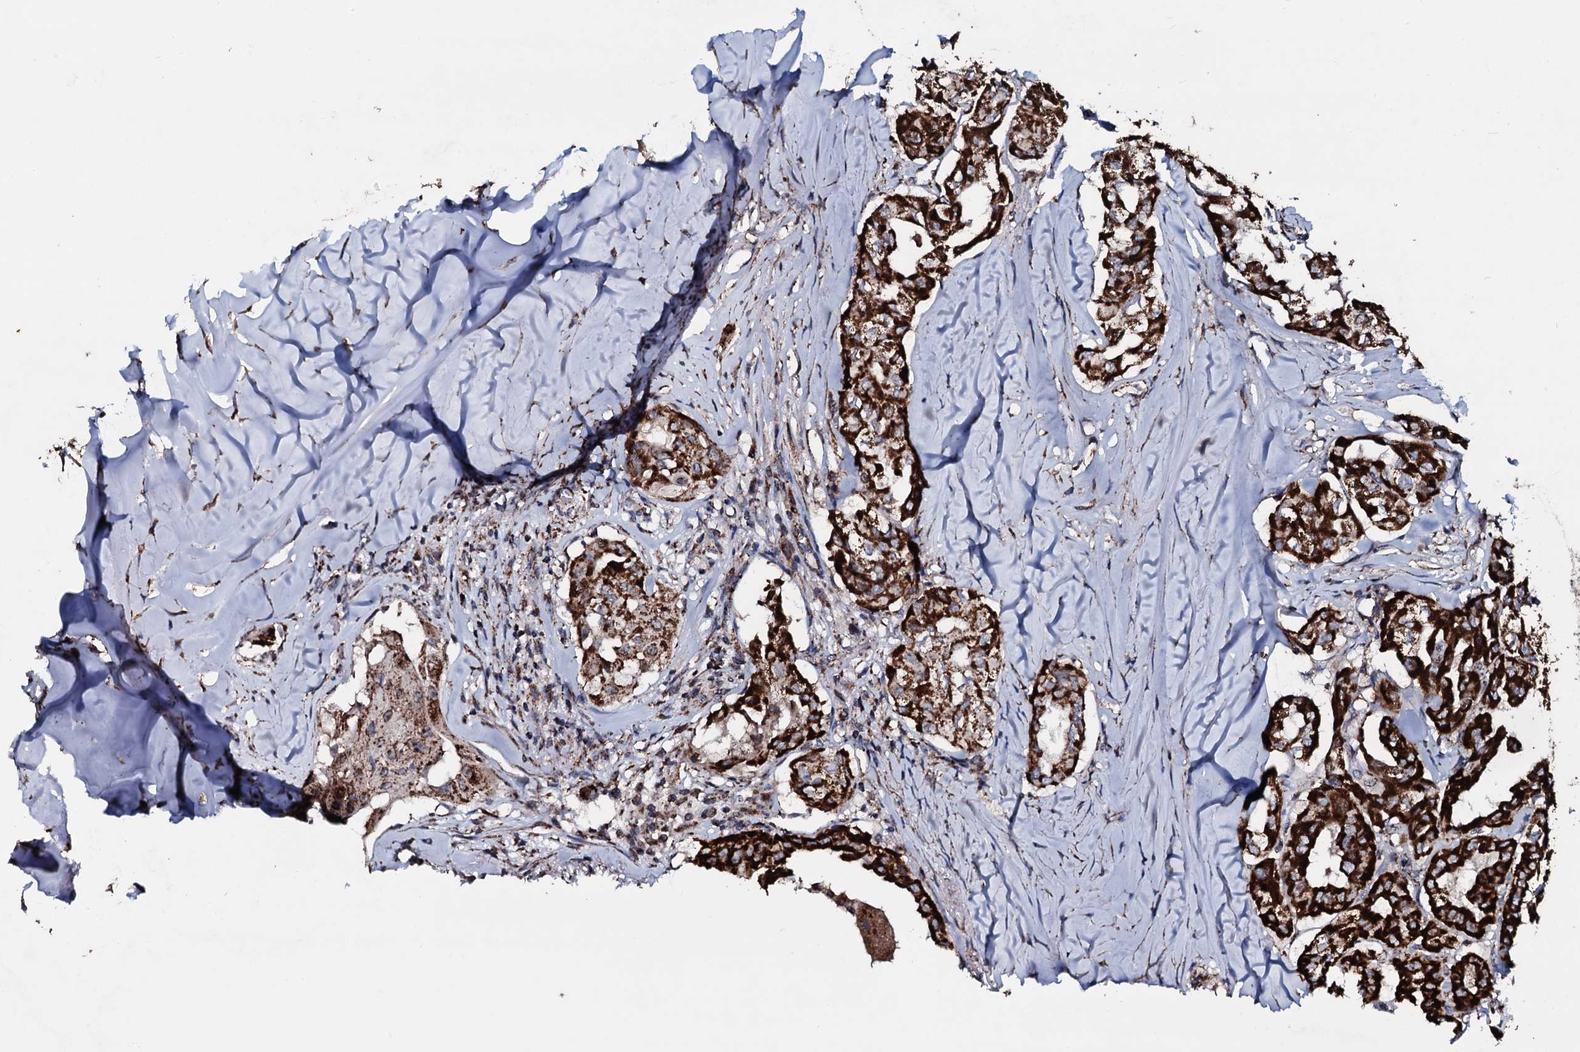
{"staining": {"intensity": "strong", "quantity": ">75%", "location": "cytoplasmic/membranous"}, "tissue": "thyroid cancer", "cell_type": "Tumor cells", "image_type": "cancer", "snomed": [{"axis": "morphology", "description": "Papillary adenocarcinoma, NOS"}, {"axis": "topography", "description": "Thyroid gland"}], "caption": "Tumor cells reveal high levels of strong cytoplasmic/membranous positivity in approximately >75% of cells in human thyroid papillary adenocarcinoma. The staining was performed using DAB (3,3'-diaminobenzidine) to visualize the protein expression in brown, while the nuclei were stained in blue with hematoxylin (Magnification: 20x).", "gene": "DYNC2I2", "patient": {"sex": "female", "age": 59}}